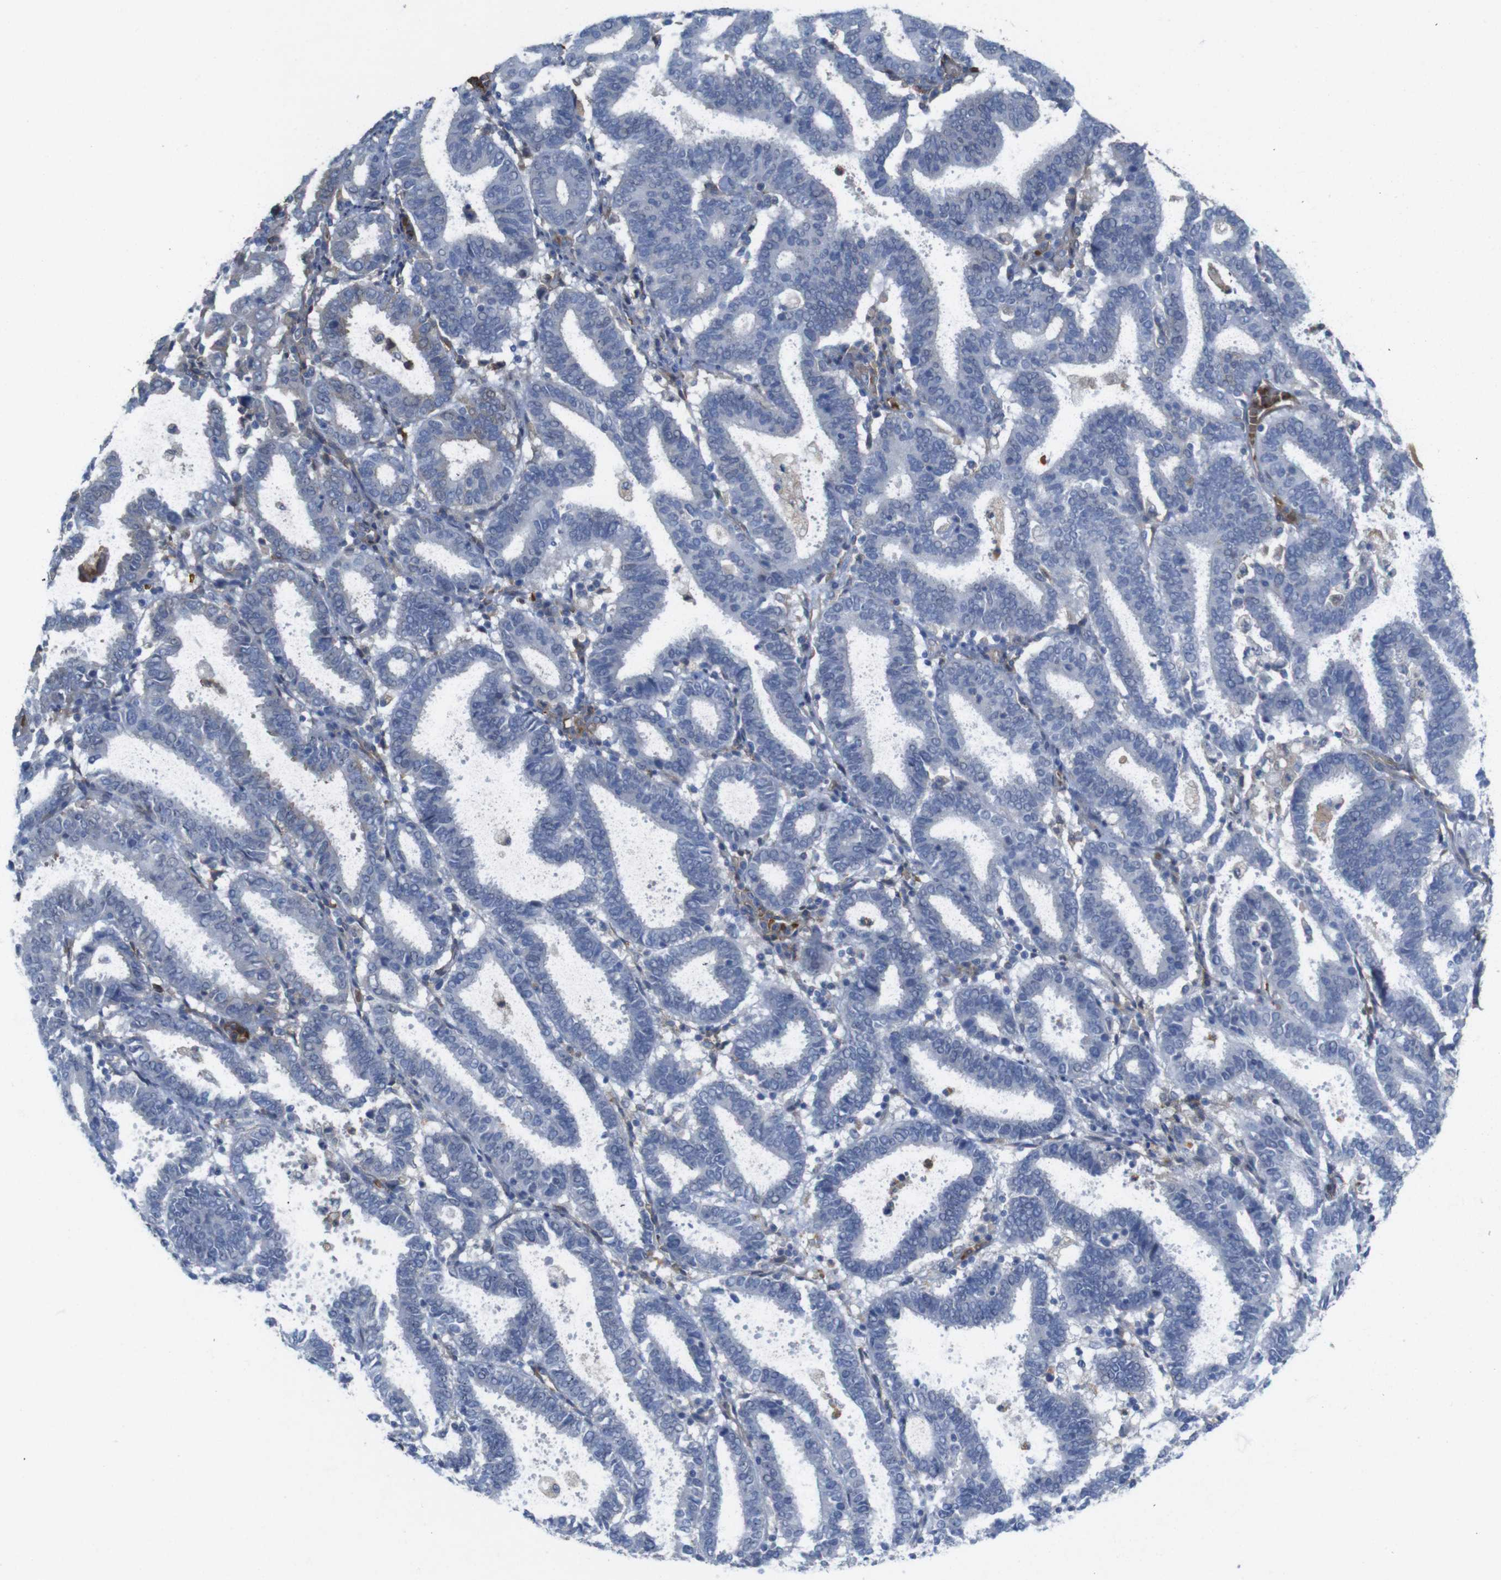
{"staining": {"intensity": "negative", "quantity": "none", "location": "none"}, "tissue": "endometrial cancer", "cell_type": "Tumor cells", "image_type": "cancer", "snomed": [{"axis": "morphology", "description": "Adenocarcinoma, NOS"}, {"axis": "topography", "description": "Uterus"}], "caption": "Protein analysis of adenocarcinoma (endometrial) demonstrates no significant expression in tumor cells. (DAB immunohistochemistry, high magnification).", "gene": "CYBRD1", "patient": {"sex": "female", "age": 83}}